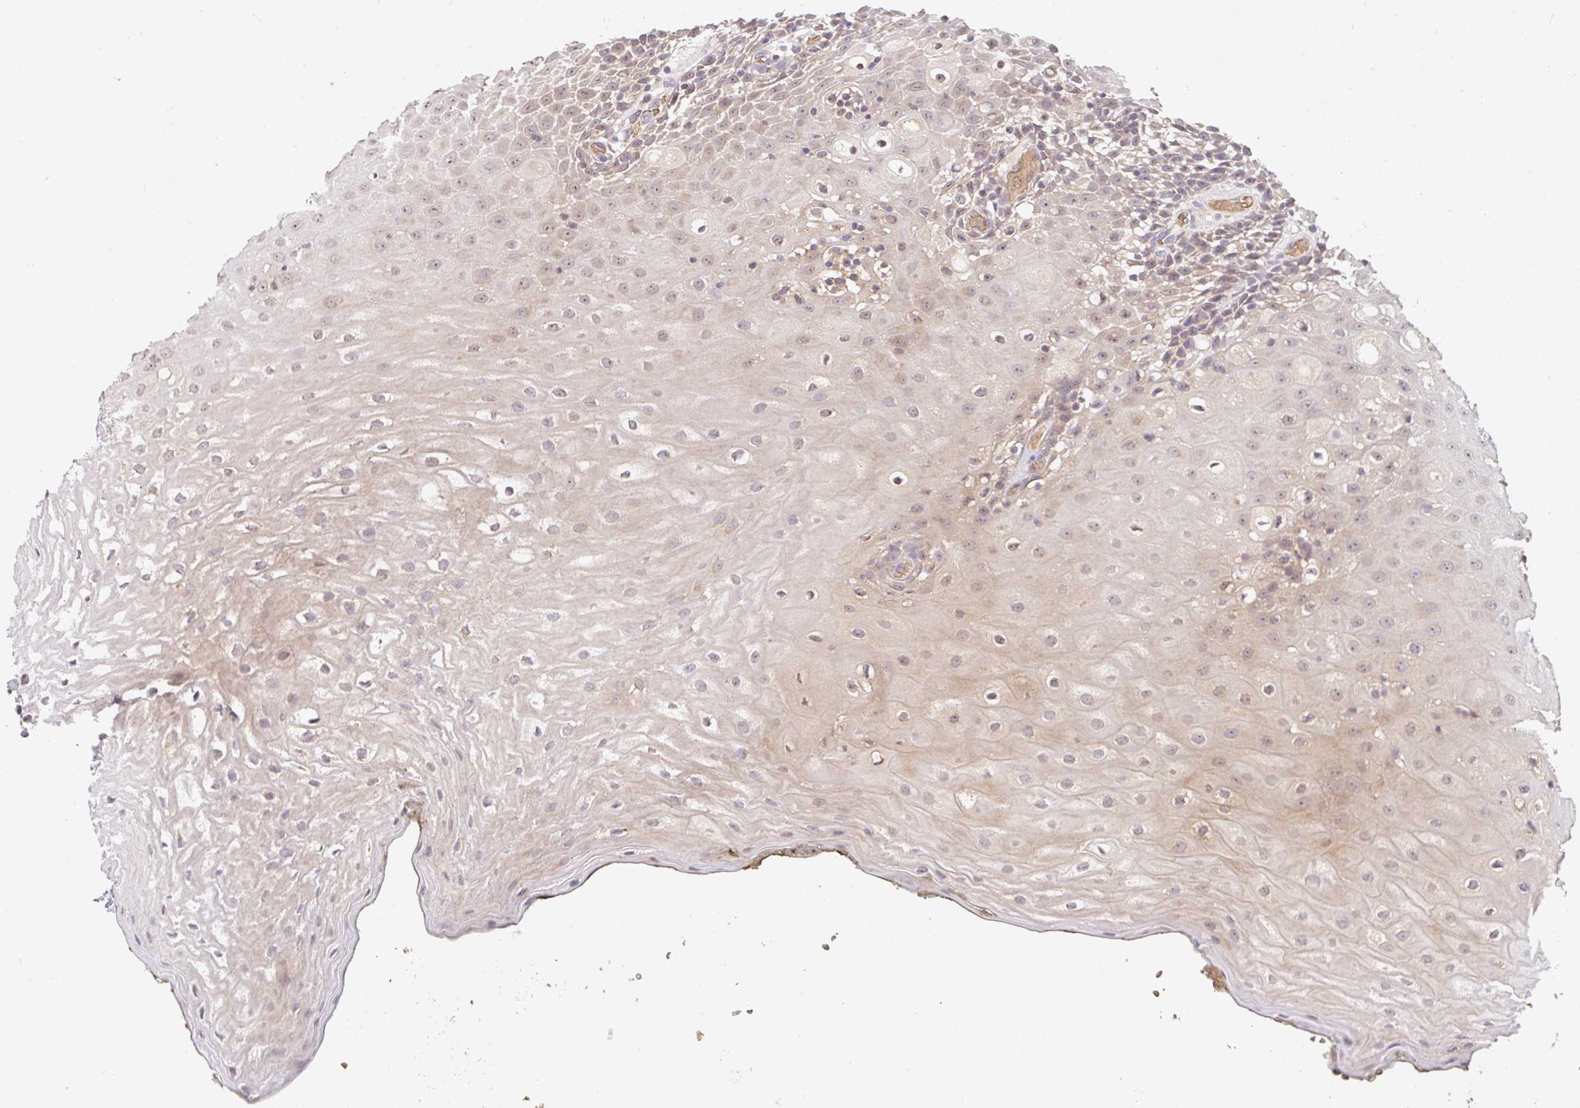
{"staining": {"intensity": "weak", "quantity": "<25%", "location": "cytoplasmic/membranous,nuclear"}, "tissue": "oral mucosa", "cell_type": "Squamous epithelial cells", "image_type": "normal", "snomed": [{"axis": "morphology", "description": "Normal tissue, NOS"}, {"axis": "morphology", "description": "Squamous cell carcinoma, NOS"}, {"axis": "topography", "description": "Oral tissue"}, {"axis": "topography", "description": "Head-Neck"}], "caption": "The micrograph displays no significant staining in squamous epithelial cells of oral mucosa.", "gene": "C1QTNF9B", "patient": {"sex": "male", "age": 64}}